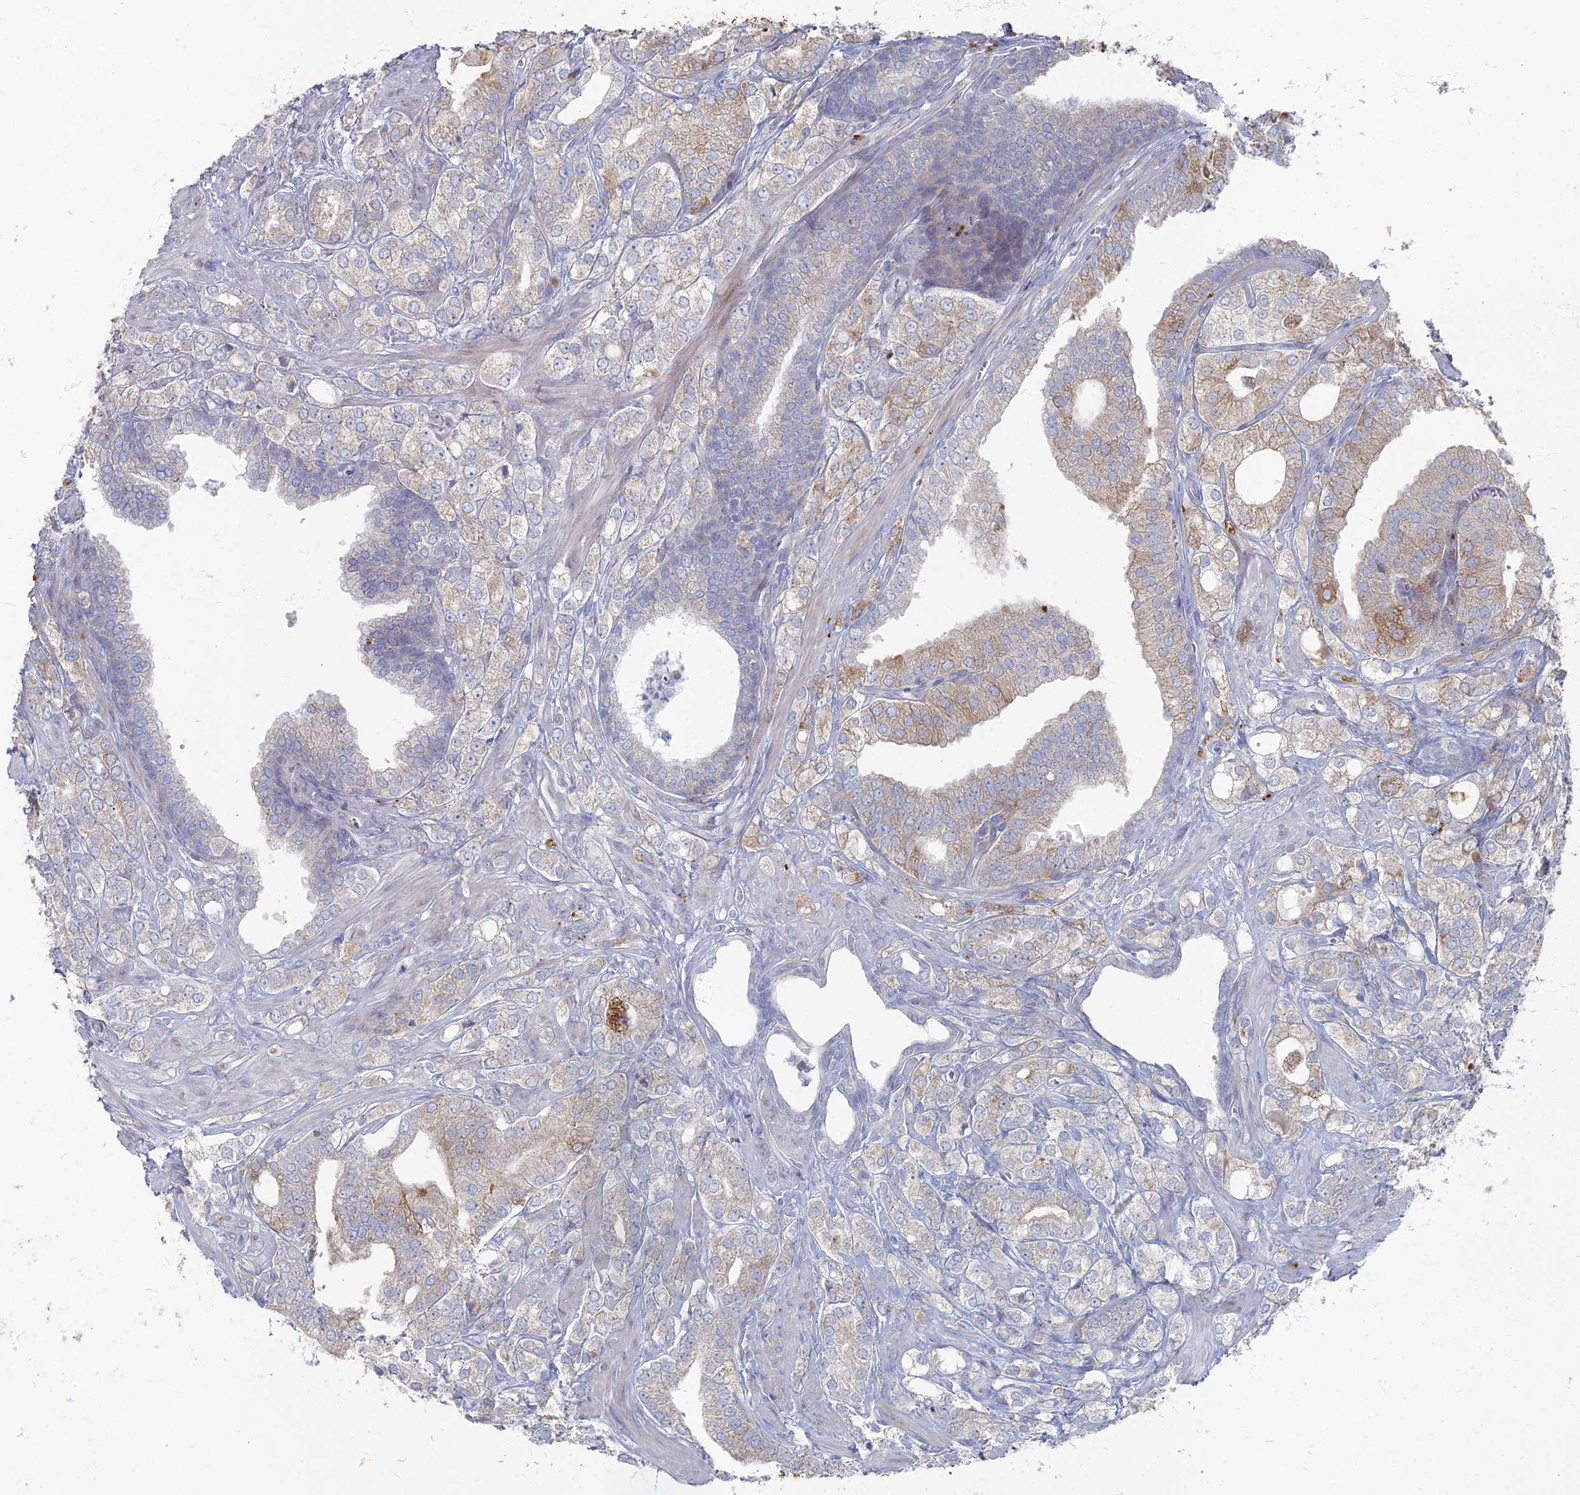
{"staining": {"intensity": "weak", "quantity": "<25%", "location": "cytoplasmic/membranous"}, "tissue": "prostate cancer", "cell_type": "Tumor cells", "image_type": "cancer", "snomed": [{"axis": "morphology", "description": "Adenocarcinoma, High grade"}, {"axis": "topography", "description": "Prostate"}], "caption": "The IHC image has no significant staining in tumor cells of prostate adenocarcinoma (high-grade) tissue.", "gene": "TMEM128", "patient": {"sex": "male", "age": 50}}